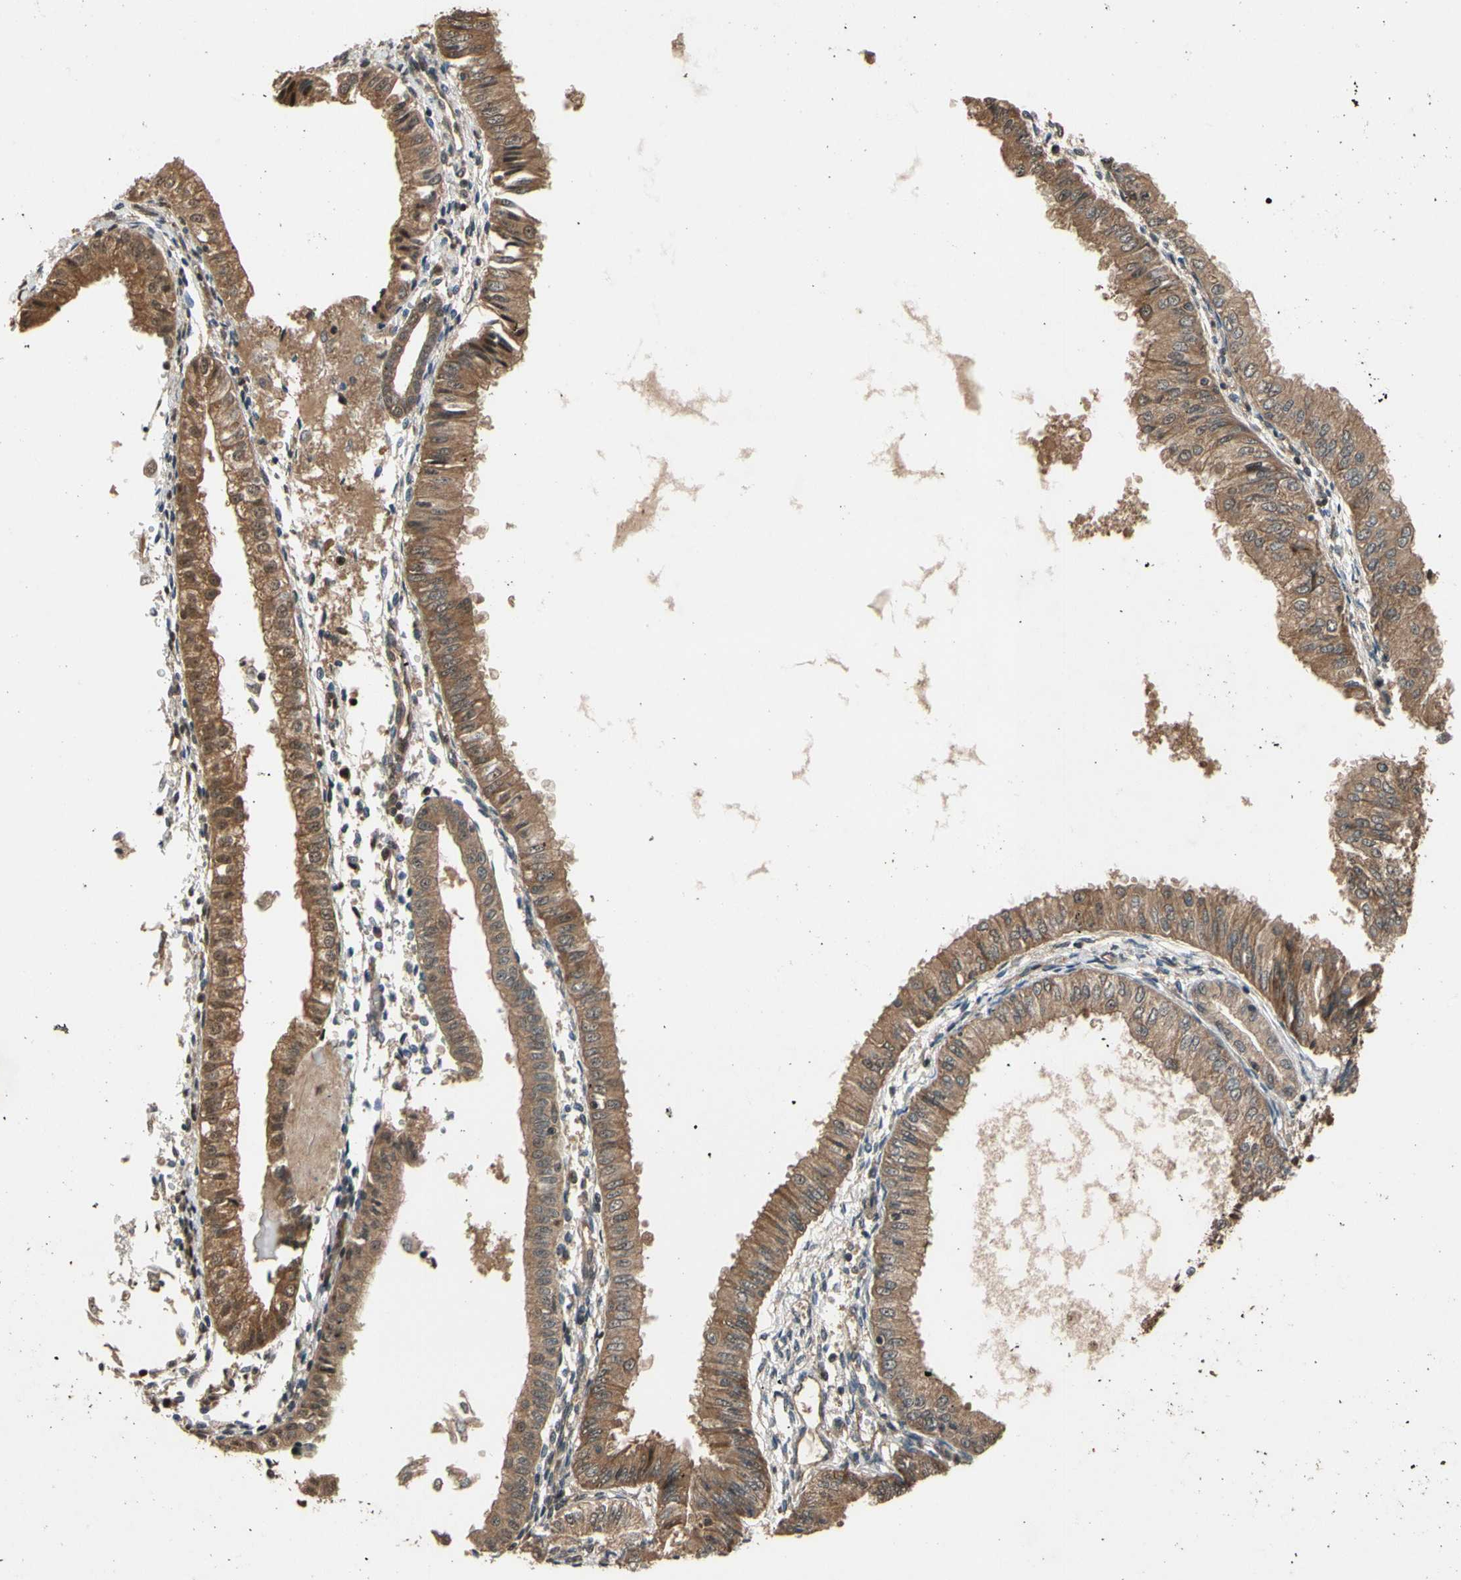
{"staining": {"intensity": "moderate", "quantity": ">75%", "location": "cytoplasmic/membranous"}, "tissue": "endometrial cancer", "cell_type": "Tumor cells", "image_type": "cancer", "snomed": [{"axis": "morphology", "description": "Adenocarcinoma, NOS"}, {"axis": "topography", "description": "Endometrium"}], "caption": "Brown immunohistochemical staining in adenocarcinoma (endometrial) displays moderate cytoplasmic/membranous staining in approximately >75% of tumor cells.", "gene": "TMEM230", "patient": {"sex": "female", "age": 53}}